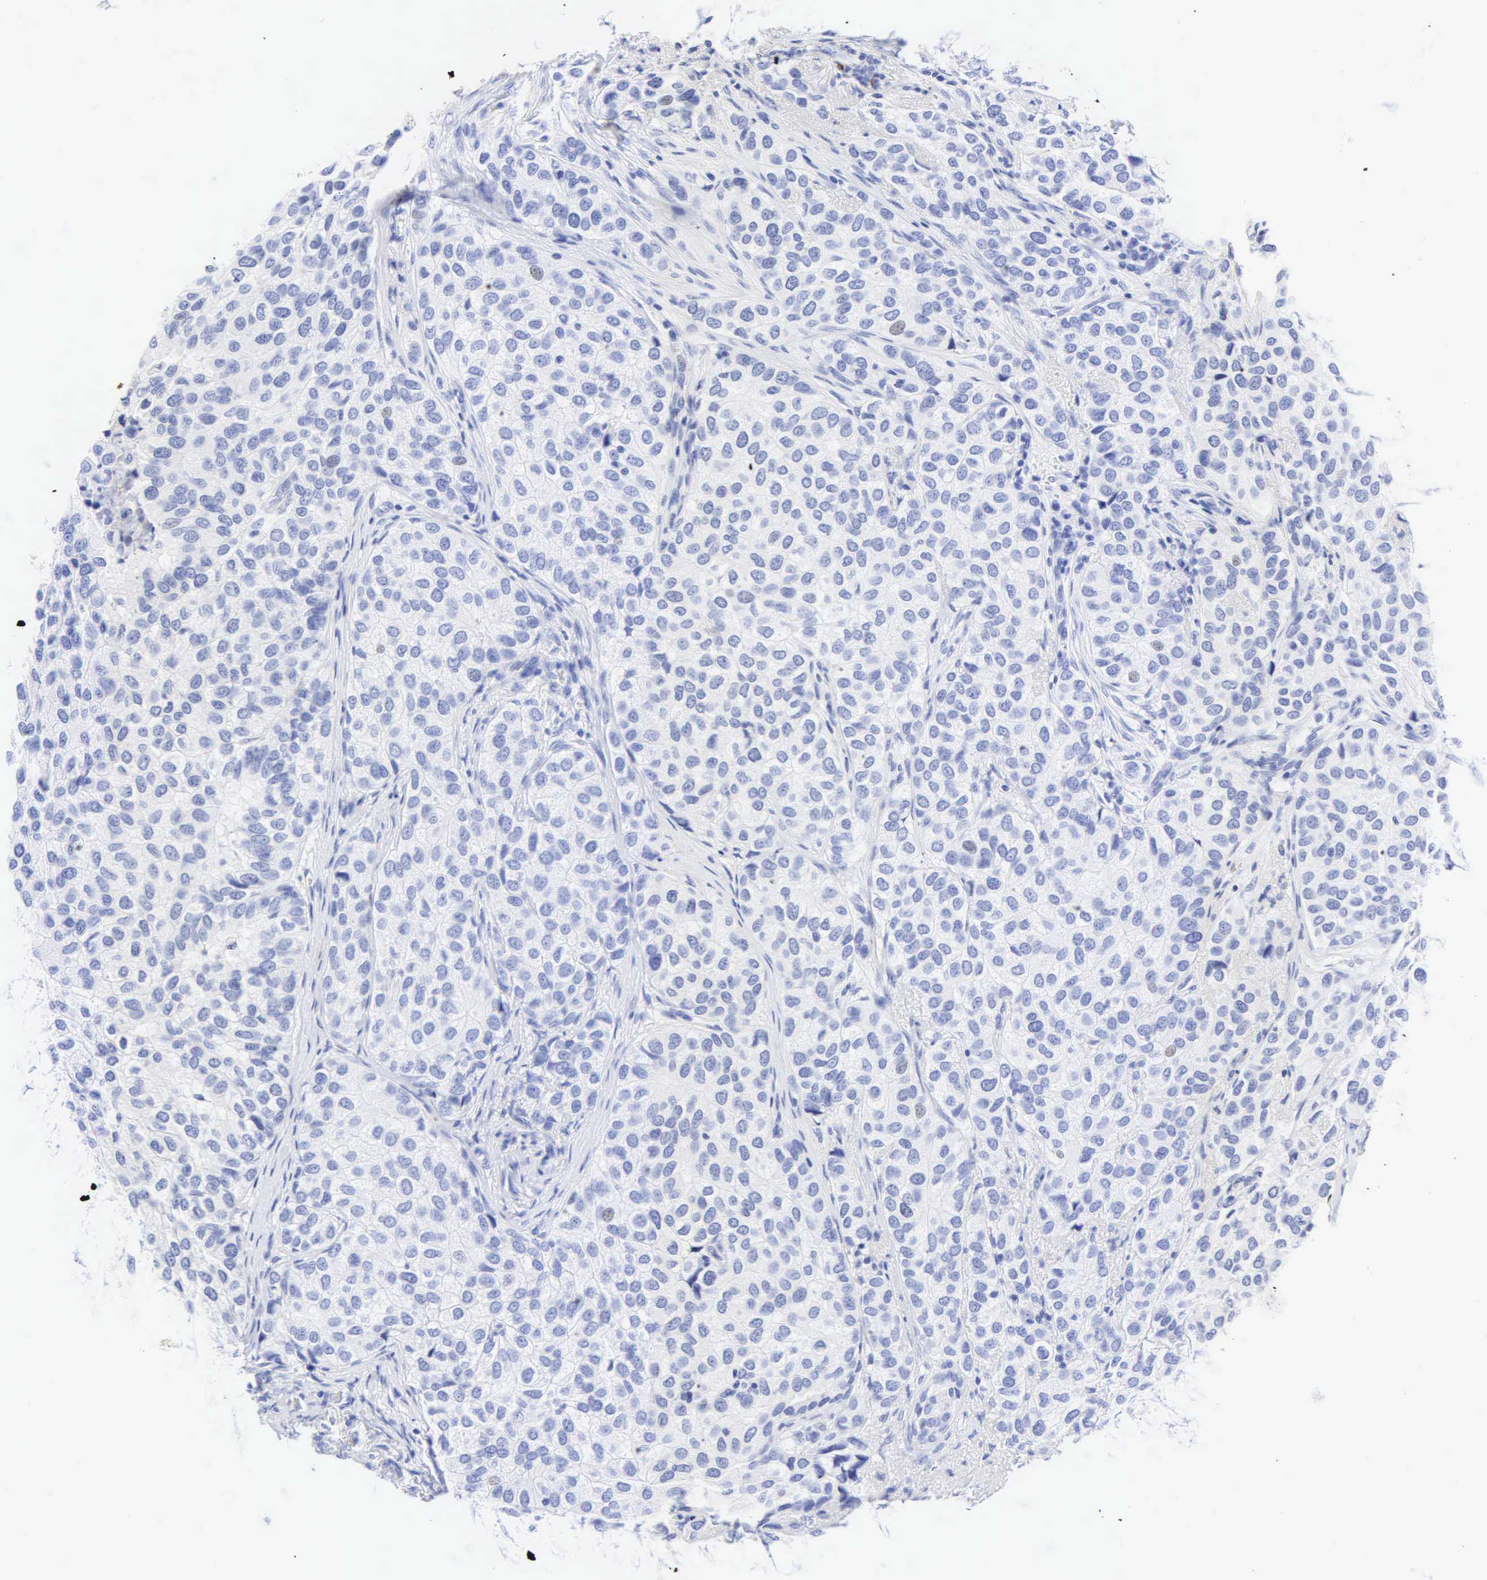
{"staining": {"intensity": "negative", "quantity": "none", "location": "none"}, "tissue": "breast cancer", "cell_type": "Tumor cells", "image_type": "cancer", "snomed": [{"axis": "morphology", "description": "Duct carcinoma"}, {"axis": "topography", "description": "Breast"}], "caption": "The immunohistochemistry (IHC) histopathology image has no significant staining in tumor cells of intraductal carcinoma (breast) tissue.", "gene": "DES", "patient": {"sex": "female", "age": 68}}